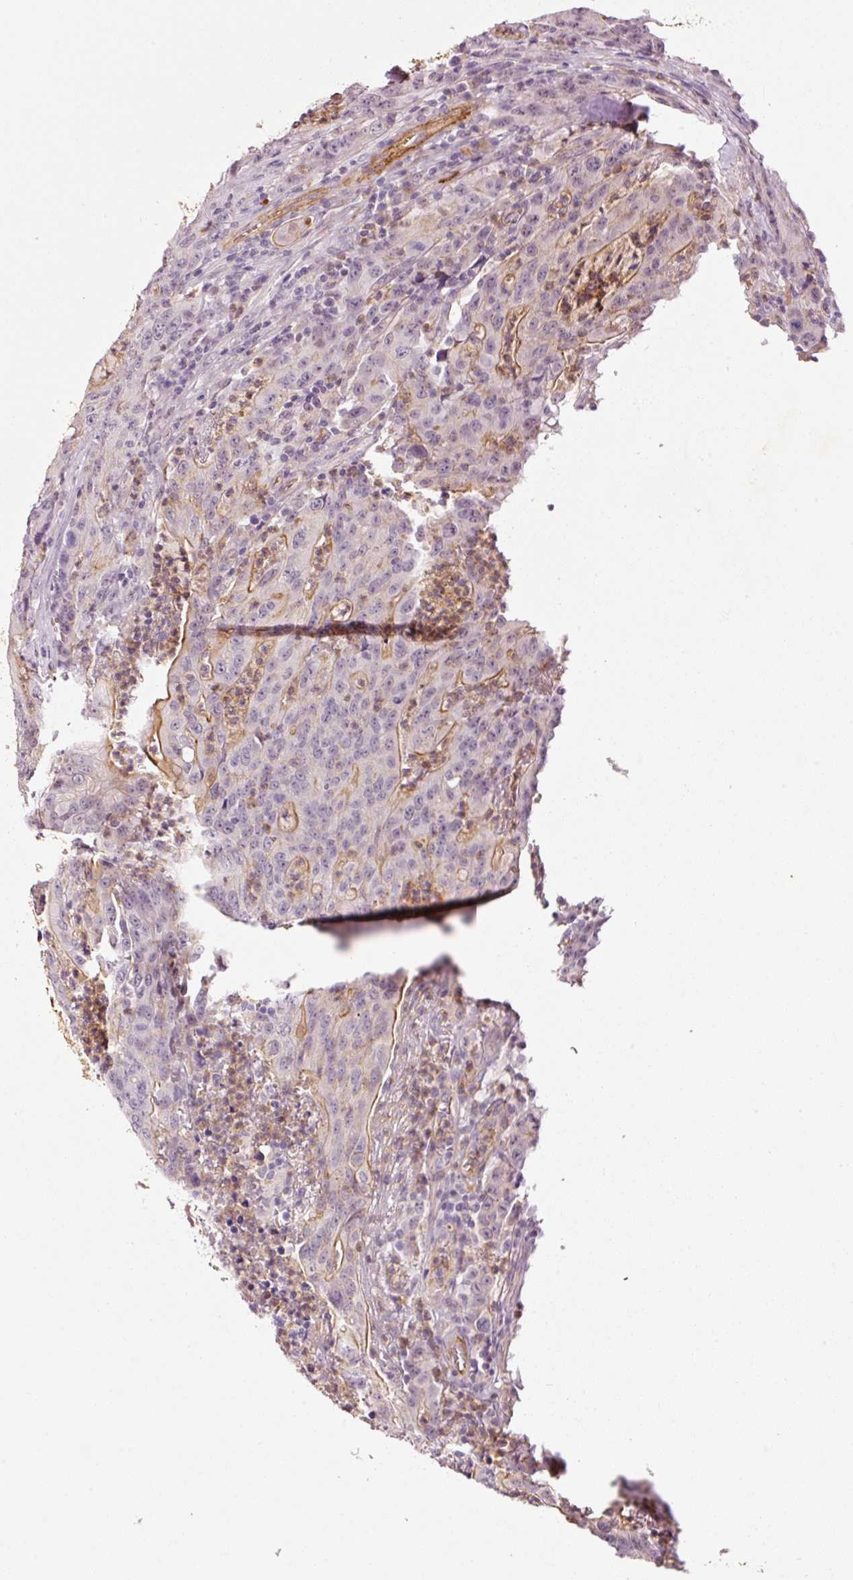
{"staining": {"intensity": "moderate", "quantity": "<25%", "location": "cytoplasmic/membranous"}, "tissue": "colorectal cancer", "cell_type": "Tumor cells", "image_type": "cancer", "snomed": [{"axis": "morphology", "description": "Adenocarcinoma, NOS"}, {"axis": "topography", "description": "Colon"}], "caption": "Colorectal cancer (adenocarcinoma) tissue demonstrates moderate cytoplasmic/membranous positivity in about <25% of tumor cells, visualized by immunohistochemistry.", "gene": "ABCB4", "patient": {"sex": "male", "age": 83}}